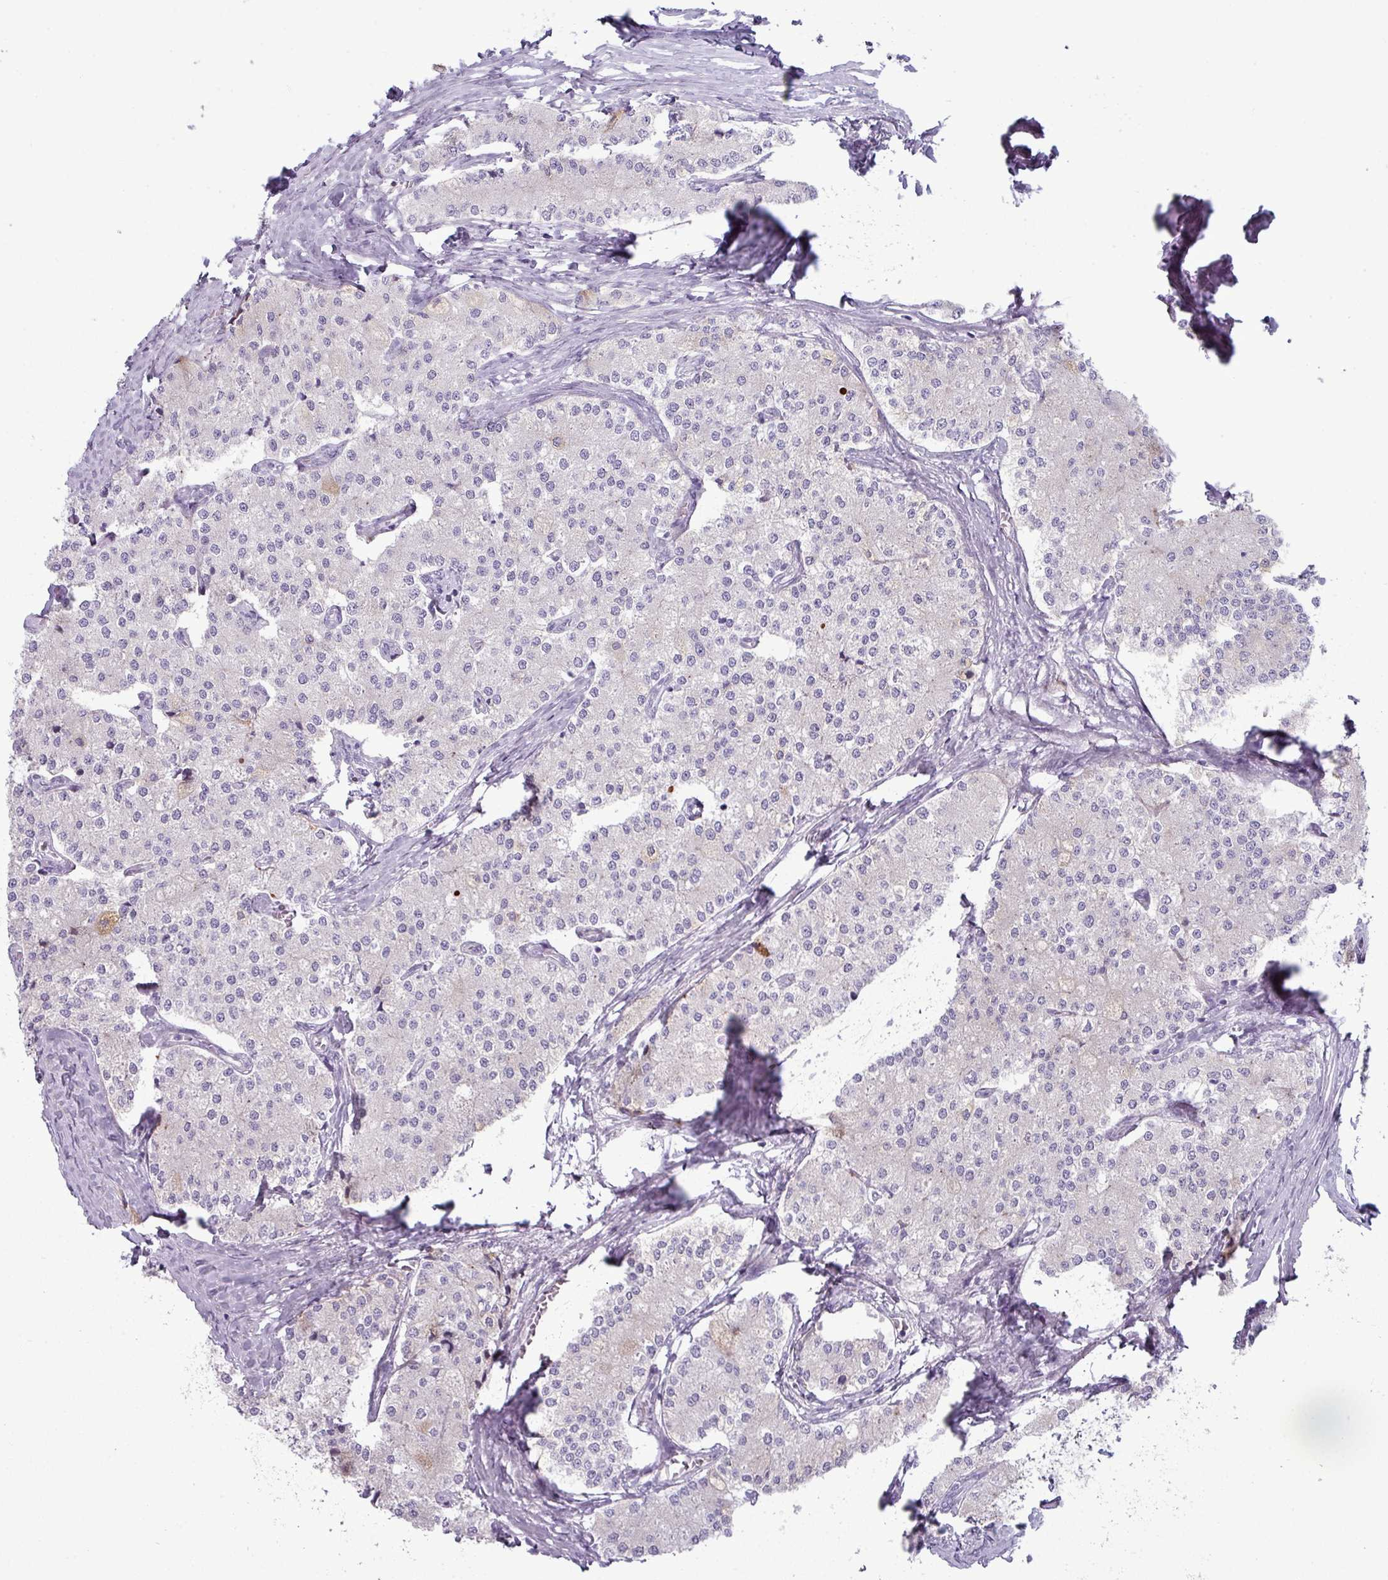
{"staining": {"intensity": "negative", "quantity": "none", "location": "none"}, "tissue": "carcinoid", "cell_type": "Tumor cells", "image_type": "cancer", "snomed": [{"axis": "morphology", "description": "Carcinoid, malignant, NOS"}, {"axis": "topography", "description": "Colon"}], "caption": "A micrograph of malignant carcinoid stained for a protein exhibits no brown staining in tumor cells.", "gene": "ZNF615", "patient": {"sex": "female", "age": 52}}